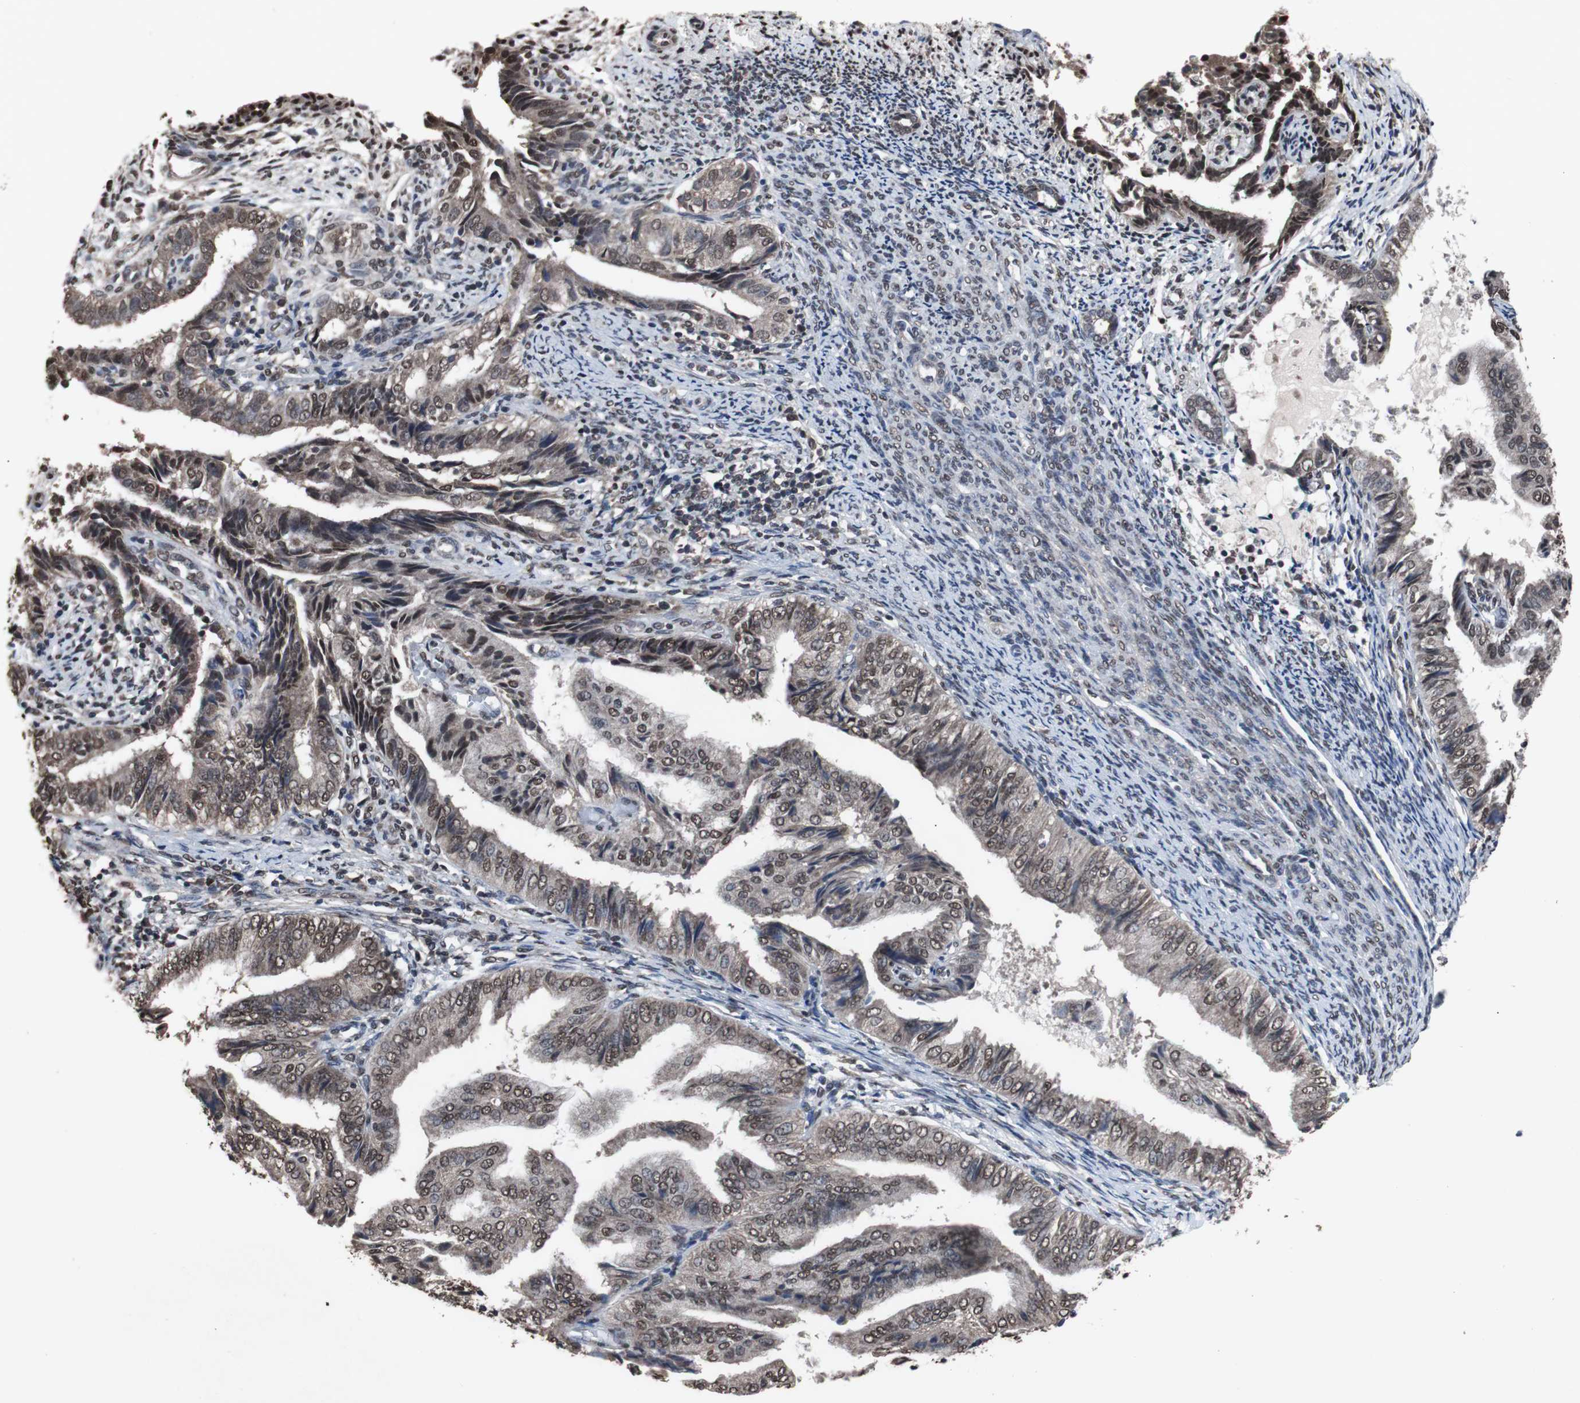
{"staining": {"intensity": "moderate", "quantity": ">75%", "location": "nuclear"}, "tissue": "endometrial cancer", "cell_type": "Tumor cells", "image_type": "cancer", "snomed": [{"axis": "morphology", "description": "Adenocarcinoma, NOS"}, {"axis": "topography", "description": "Endometrium"}], "caption": "Immunohistochemical staining of human adenocarcinoma (endometrial) shows medium levels of moderate nuclear staining in approximately >75% of tumor cells. (Stains: DAB (3,3'-diaminobenzidine) in brown, nuclei in blue, Microscopy: brightfield microscopy at high magnification).", "gene": "MED27", "patient": {"sex": "female", "age": 58}}